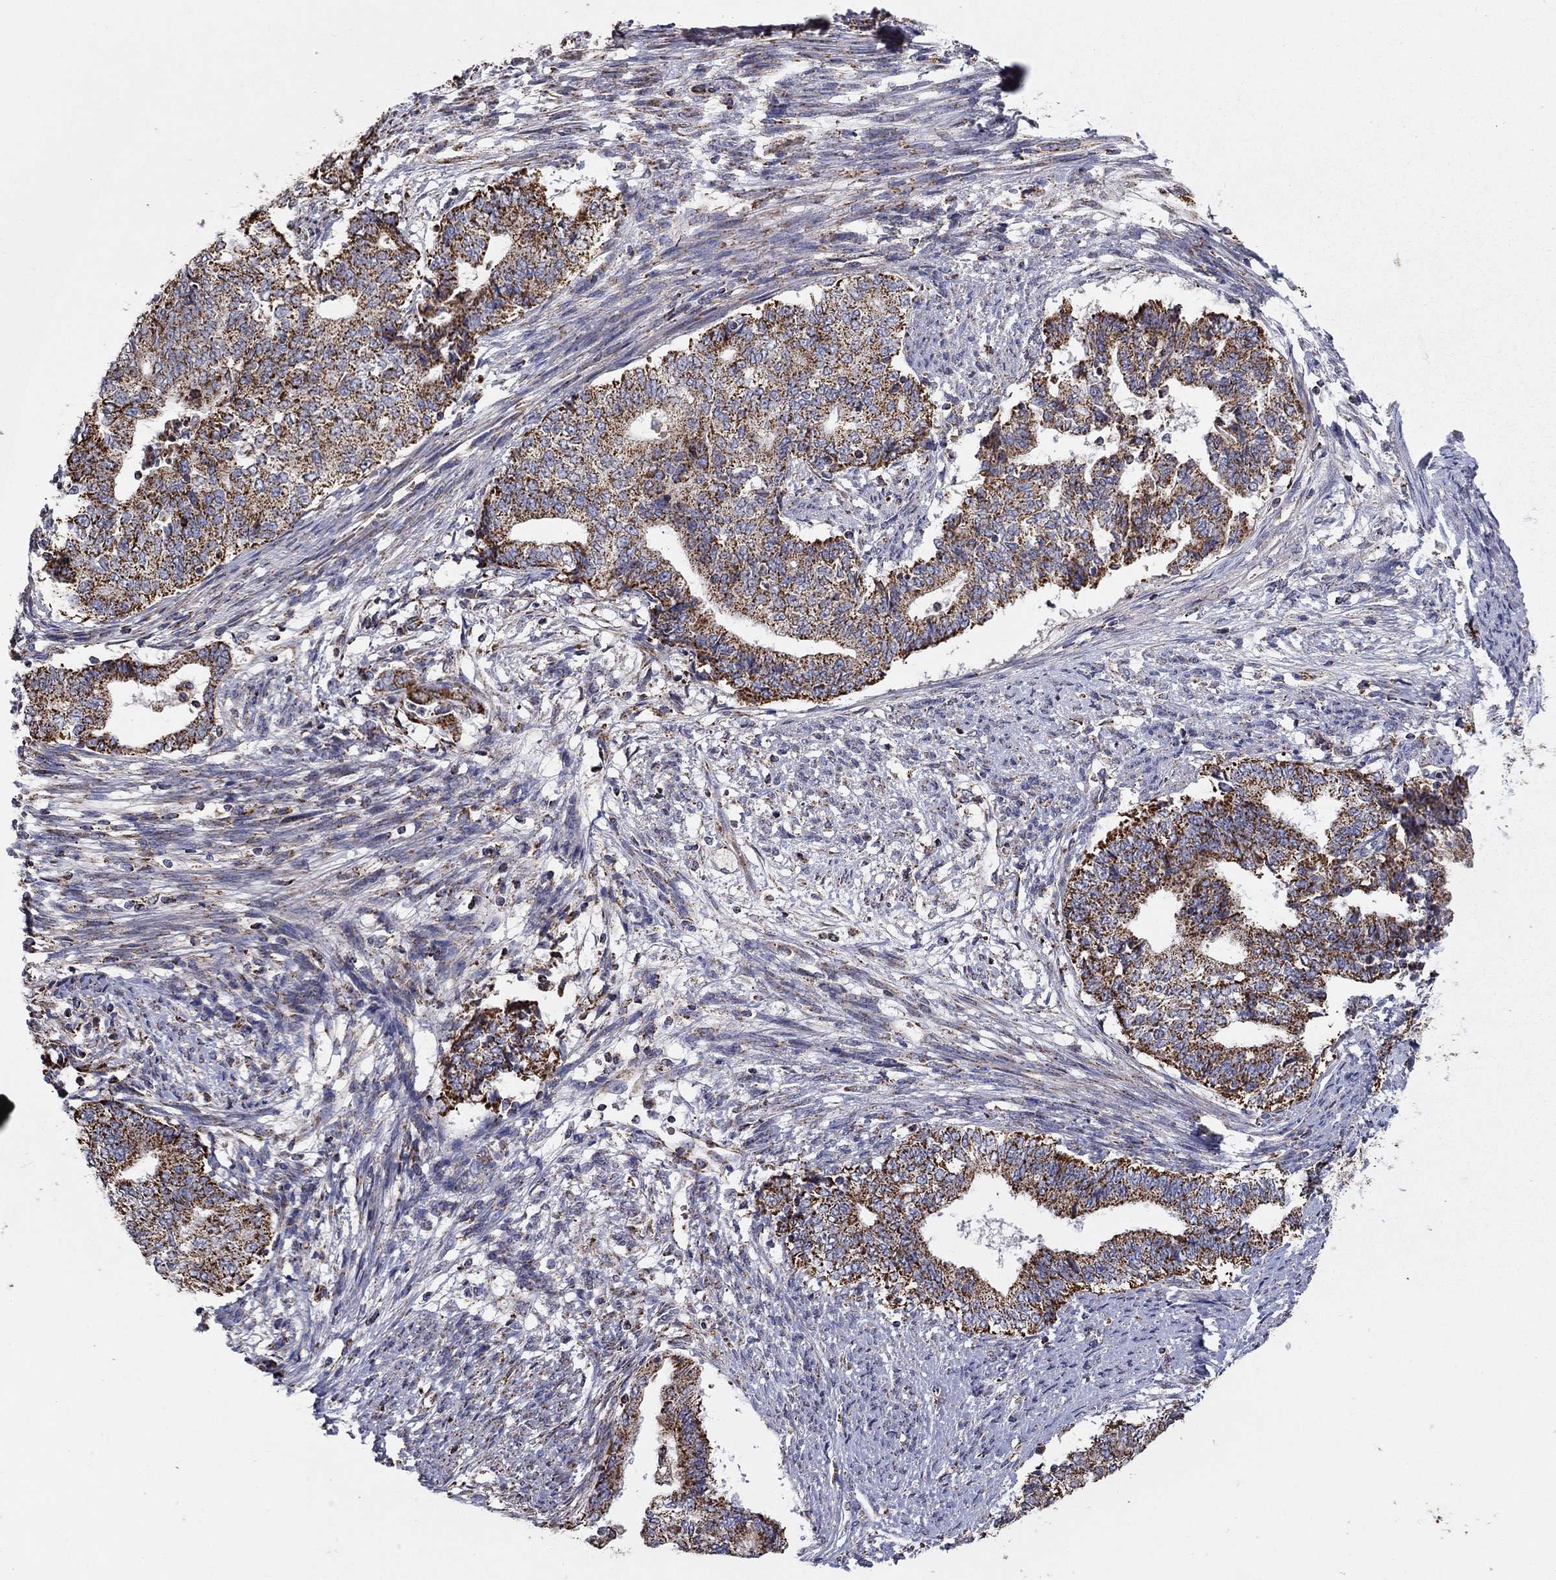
{"staining": {"intensity": "strong", "quantity": "25%-75%", "location": "cytoplasmic/membranous"}, "tissue": "endometrial cancer", "cell_type": "Tumor cells", "image_type": "cancer", "snomed": [{"axis": "morphology", "description": "Adenocarcinoma, NOS"}, {"axis": "topography", "description": "Endometrium"}], "caption": "Endometrial cancer stained for a protein exhibits strong cytoplasmic/membranous positivity in tumor cells. (Brightfield microscopy of DAB IHC at high magnification).", "gene": "HPS5", "patient": {"sex": "female", "age": 65}}